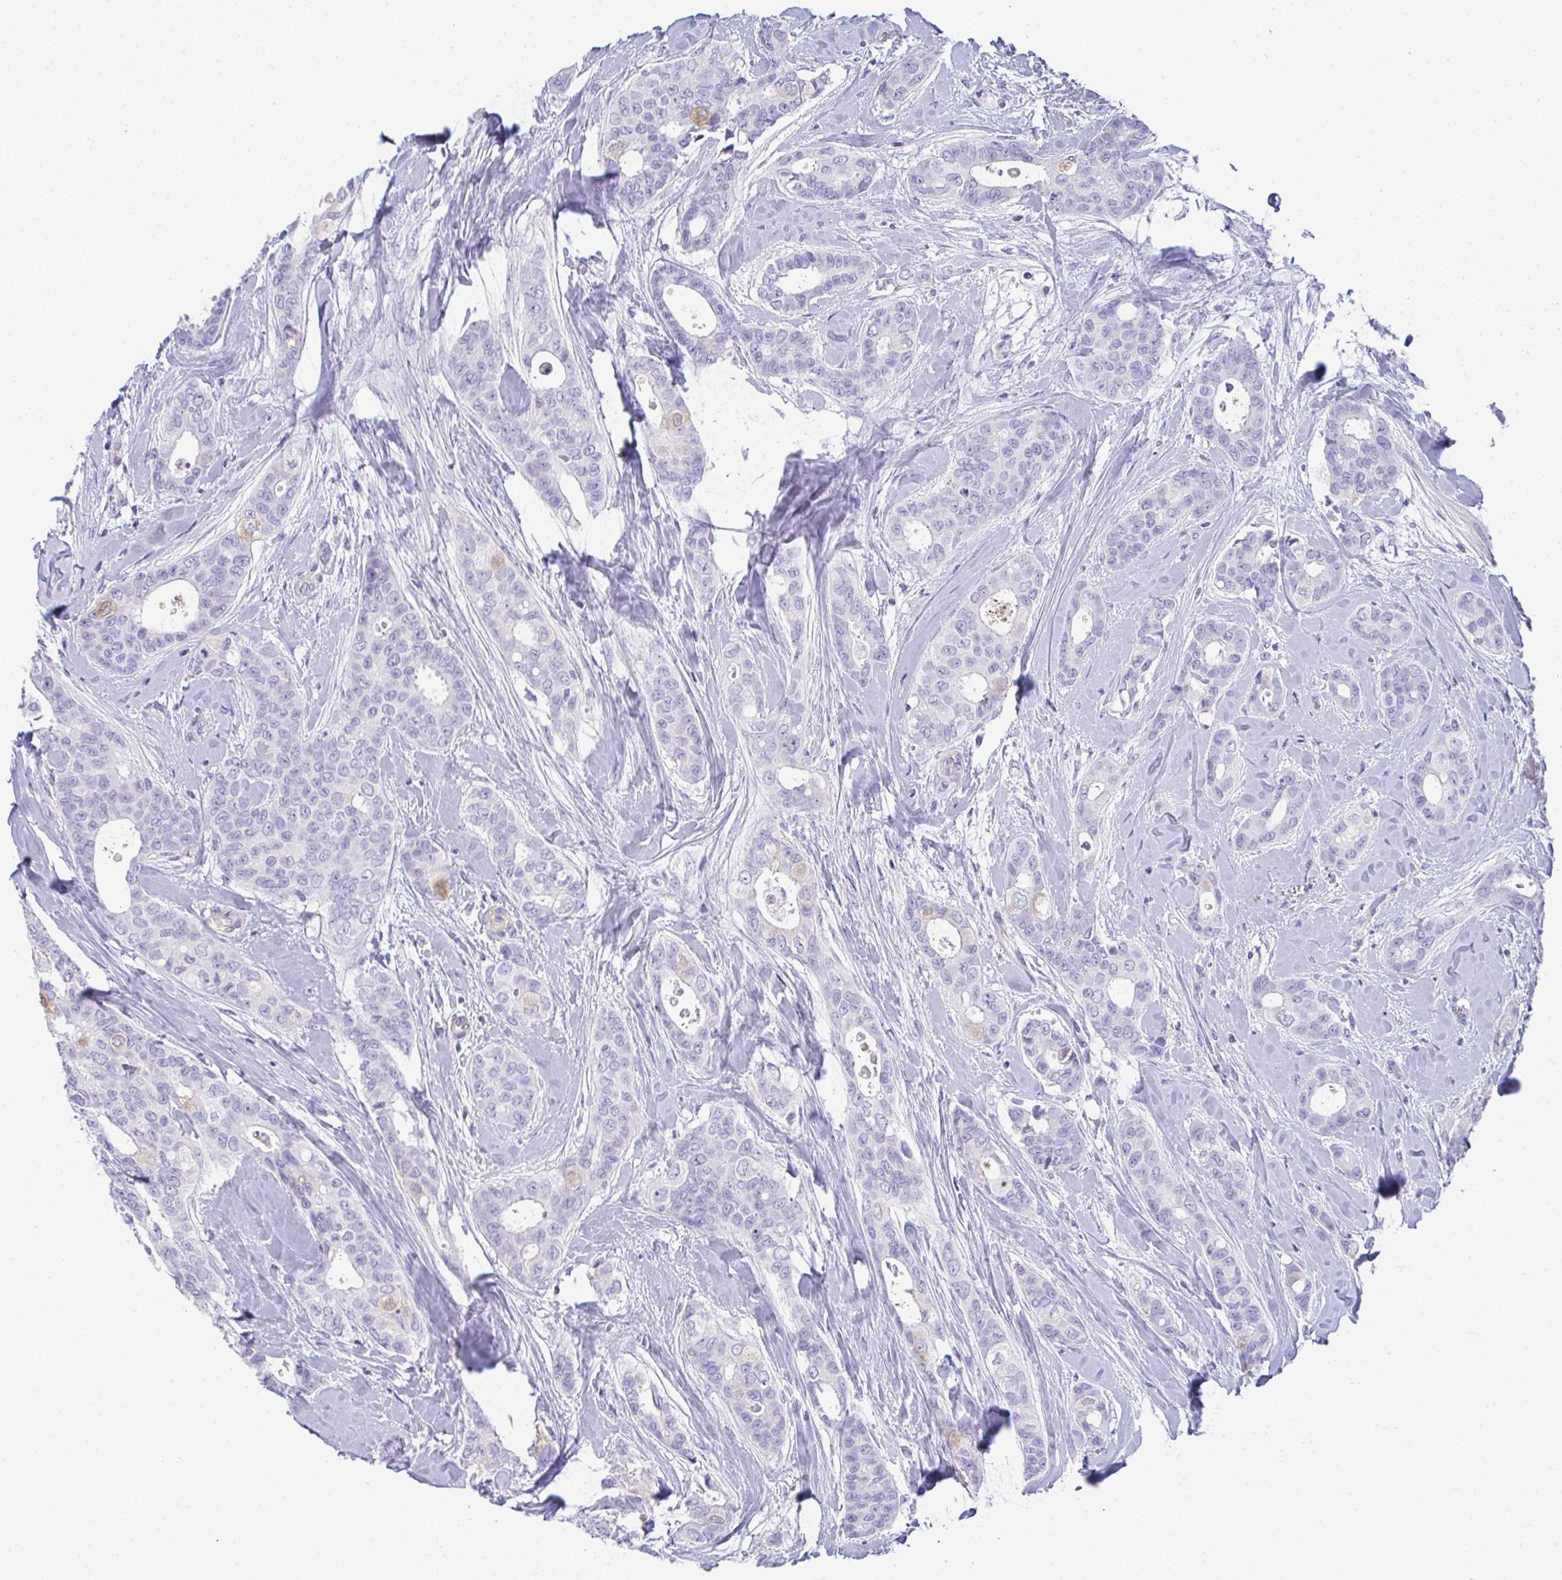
{"staining": {"intensity": "negative", "quantity": "none", "location": "none"}, "tissue": "breast cancer", "cell_type": "Tumor cells", "image_type": "cancer", "snomed": [{"axis": "morphology", "description": "Duct carcinoma"}, {"axis": "topography", "description": "Breast"}], "caption": "Breast invasive ductal carcinoma was stained to show a protein in brown. There is no significant positivity in tumor cells. The staining was performed using DAB to visualize the protein expression in brown, while the nuclei were stained in blue with hematoxylin (Magnification: 20x).", "gene": "TNFAIP8", "patient": {"sex": "female", "age": 45}}